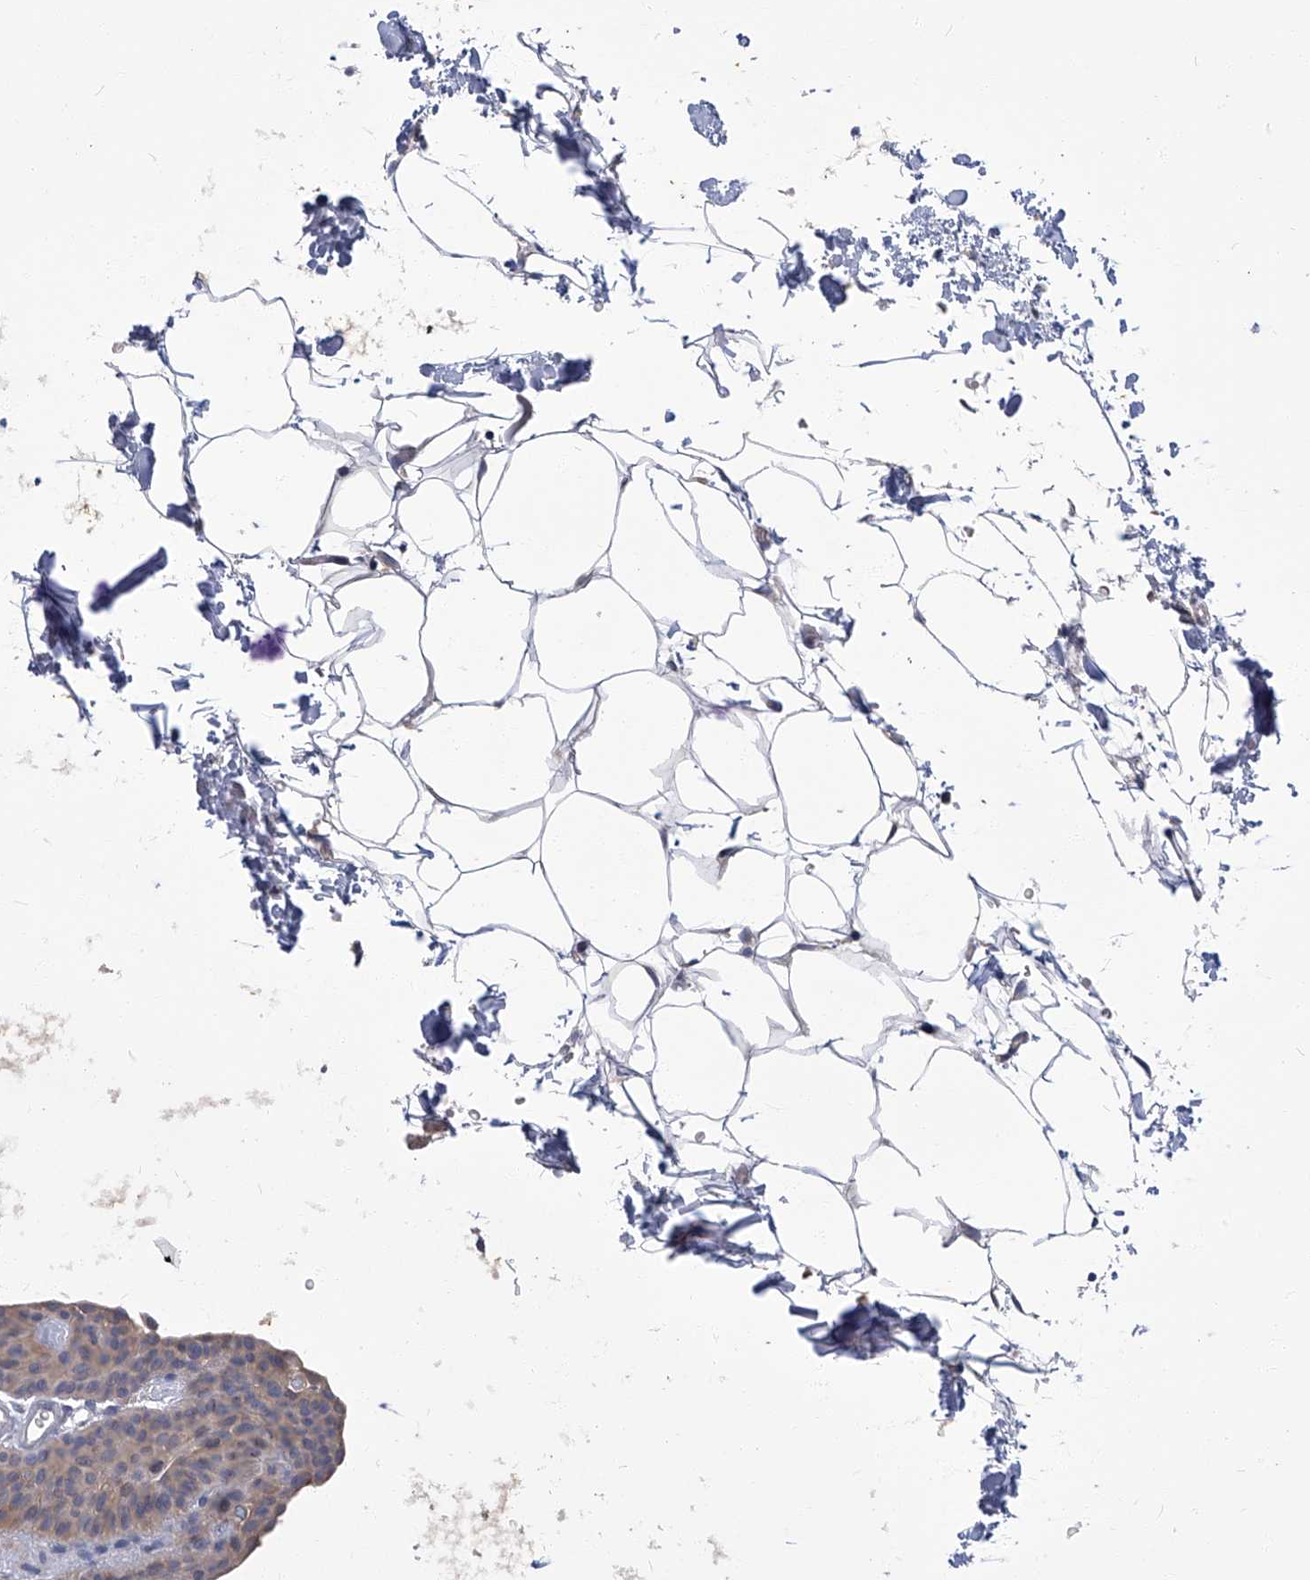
{"staining": {"intensity": "weak", "quantity": "<25%", "location": "cytoplasmic/membranous"}, "tissue": "urothelial cancer", "cell_type": "Tumor cells", "image_type": "cancer", "snomed": [{"axis": "morphology", "description": "Urothelial carcinoma, Low grade"}, {"axis": "topography", "description": "Urinary bladder"}], "caption": "Urothelial cancer stained for a protein using immunohistochemistry demonstrates no staining tumor cells.", "gene": "TGFBR1", "patient": {"sex": "female", "age": 60}}